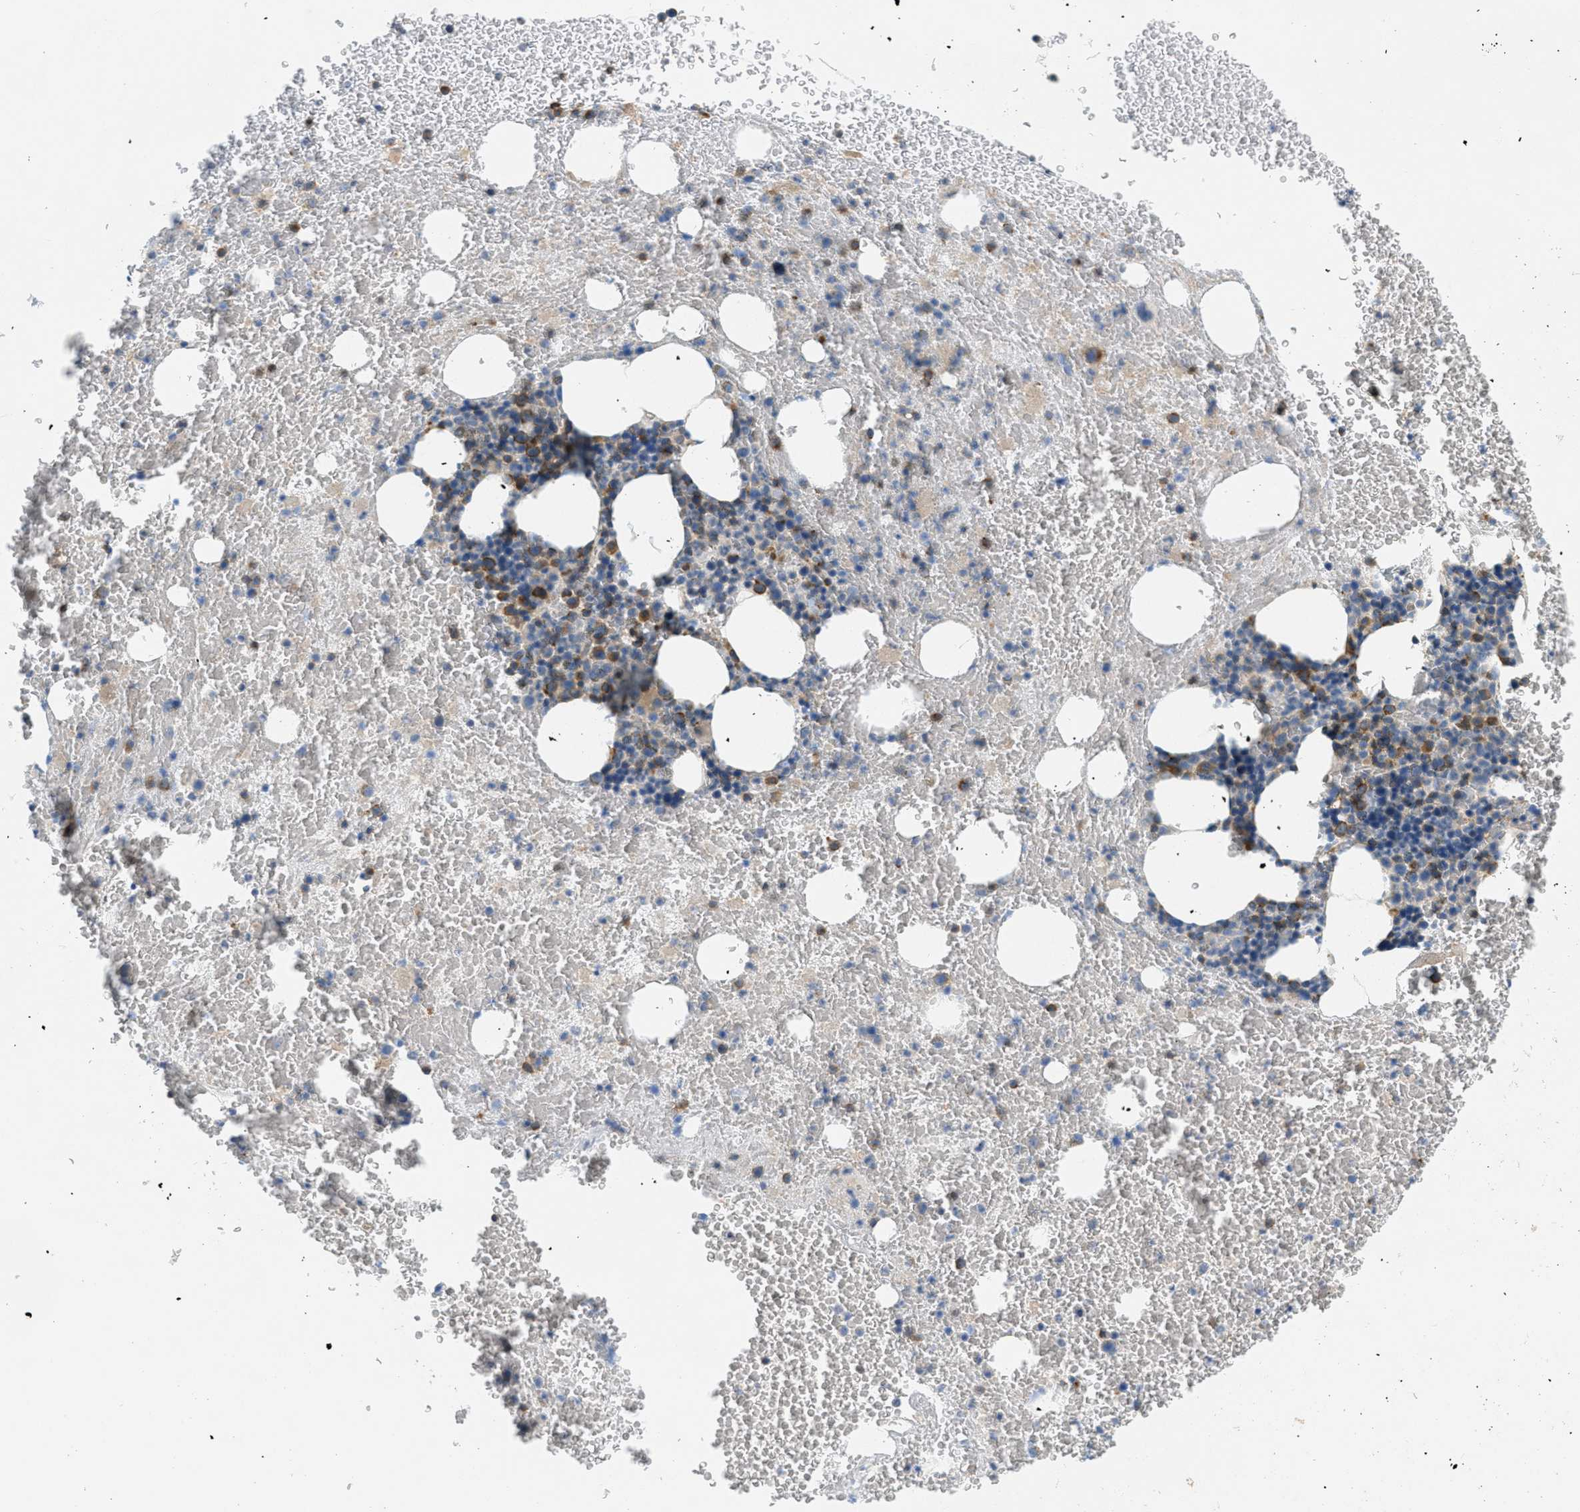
{"staining": {"intensity": "moderate", "quantity": "<25%", "location": "cytoplasmic/membranous"}, "tissue": "bone marrow", "cell_type": "Hematopoietic cells", "image_type": "normal", "snomed": [{"axis": "morphology", "description": "Normal tissue, NOS"}, {"axis": "morphology", "description": "Inflammation, NOS"}, {"axis": "topography", "description": "Bone marrow"}], "caption": "Unremarkable bone marrow was stained to show a protein in brown. There is low levels of moderate cytoplasmic/membranous expression in about <25% of hematopoietic cells. The staining was performed using DAB (3,3'-diaminobenzidine) to visualize the protein expression in brown, while the nuclei were stained in blue with hematoxylin (Magnification: 20x).", "gene": "ABCF1", "patient": {"sex": "male", "age": 47}}